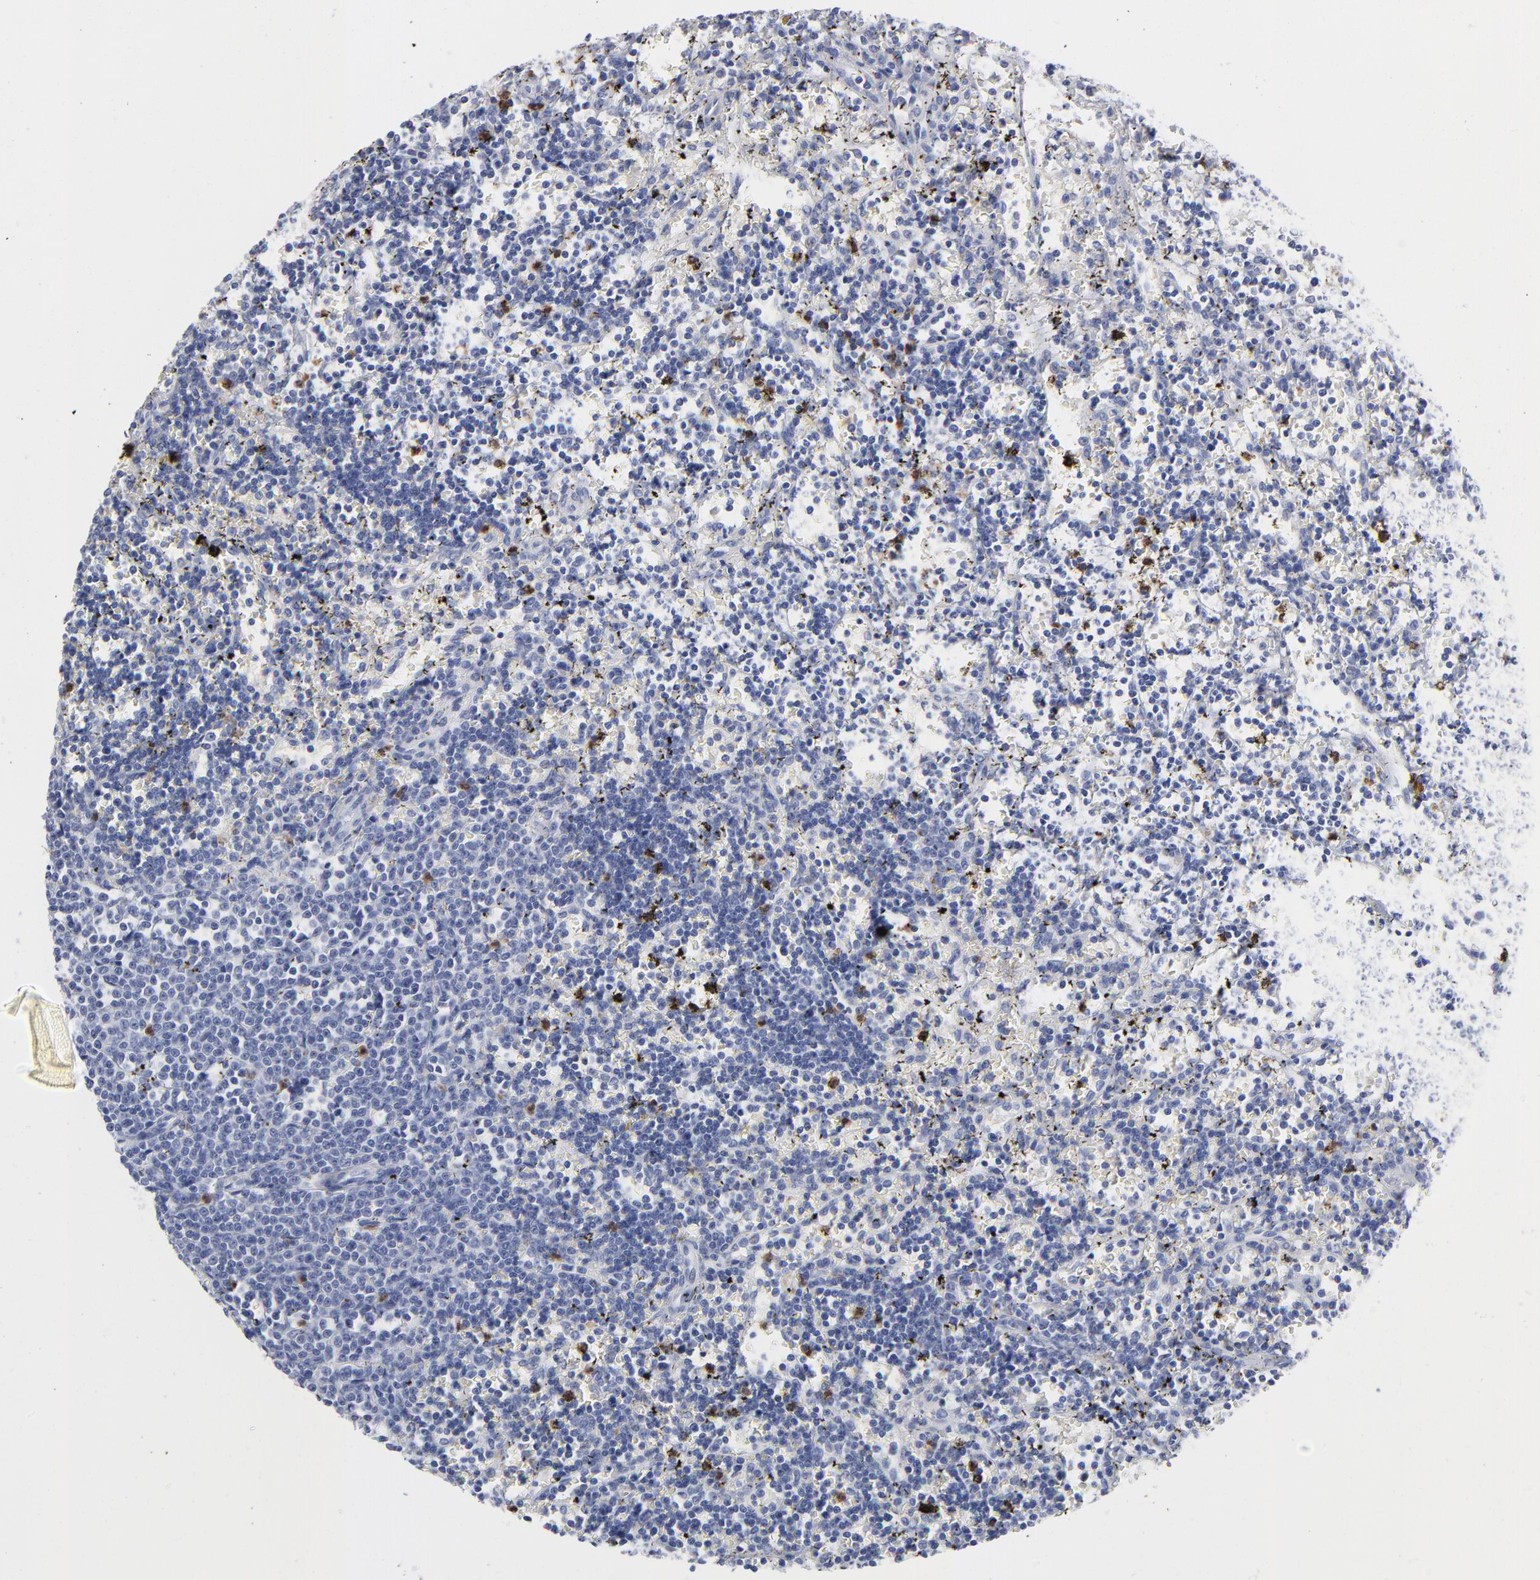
{"staining": {"intensity": "negative", "quantity": "none", "location": "none"}, "tissue": "lymphoma", "cell_type": "Tumor cells", "image_type": "cancer", "snomed": [{"axis": "morphology", "description": "Malignant lymphoma, non-Hodgkin's type, Low grade"}, {"axis": "topography", "description": "Spleen"}], "caption": "Malignant lymphoma, non-Hodgkin's type (low-grade) stained for a protein using IHC reveals no positivity tumor cells.", "gene": "ARG1", "patient": {"sex": "male", "age": 60}}